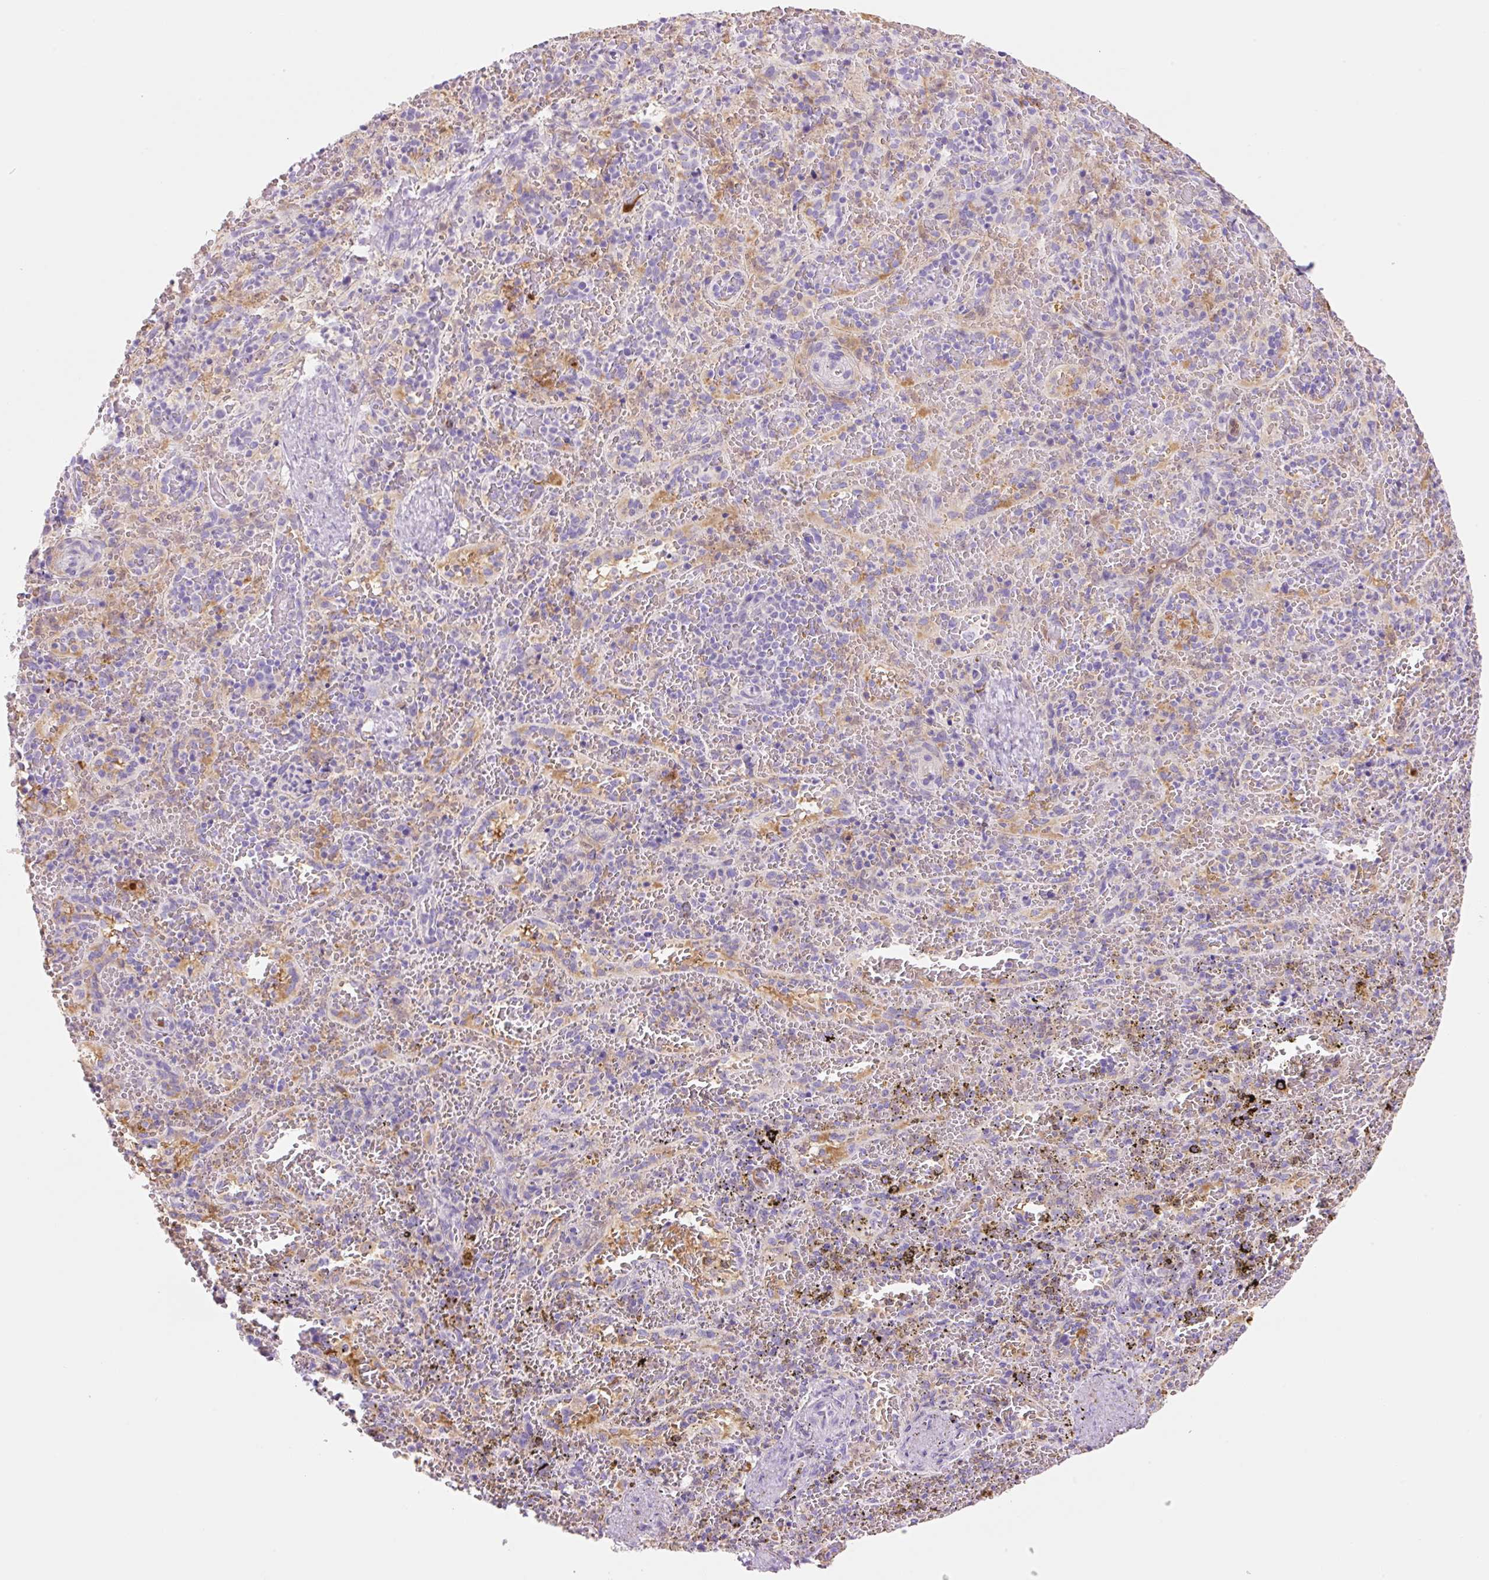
{"staining": {"intensity": "negative", "quantity": "none", "location": "none"}, "tissue": "spleen", "cell_type": "Cells in red pulp", "image_type": "normal", "snomed": [{"axis": "morphology", "description": "Normal tissue, NOS"}, {"axis": "topography", "description": "Spleen"}], "caption": "DAB (3,3'-diaminobenzidine) immunohistochemical staining of normal spleen displays no significant staining in cells in red pulp.", "gene": "FABP5", "patient": {"sex": "female", "age": 50}}